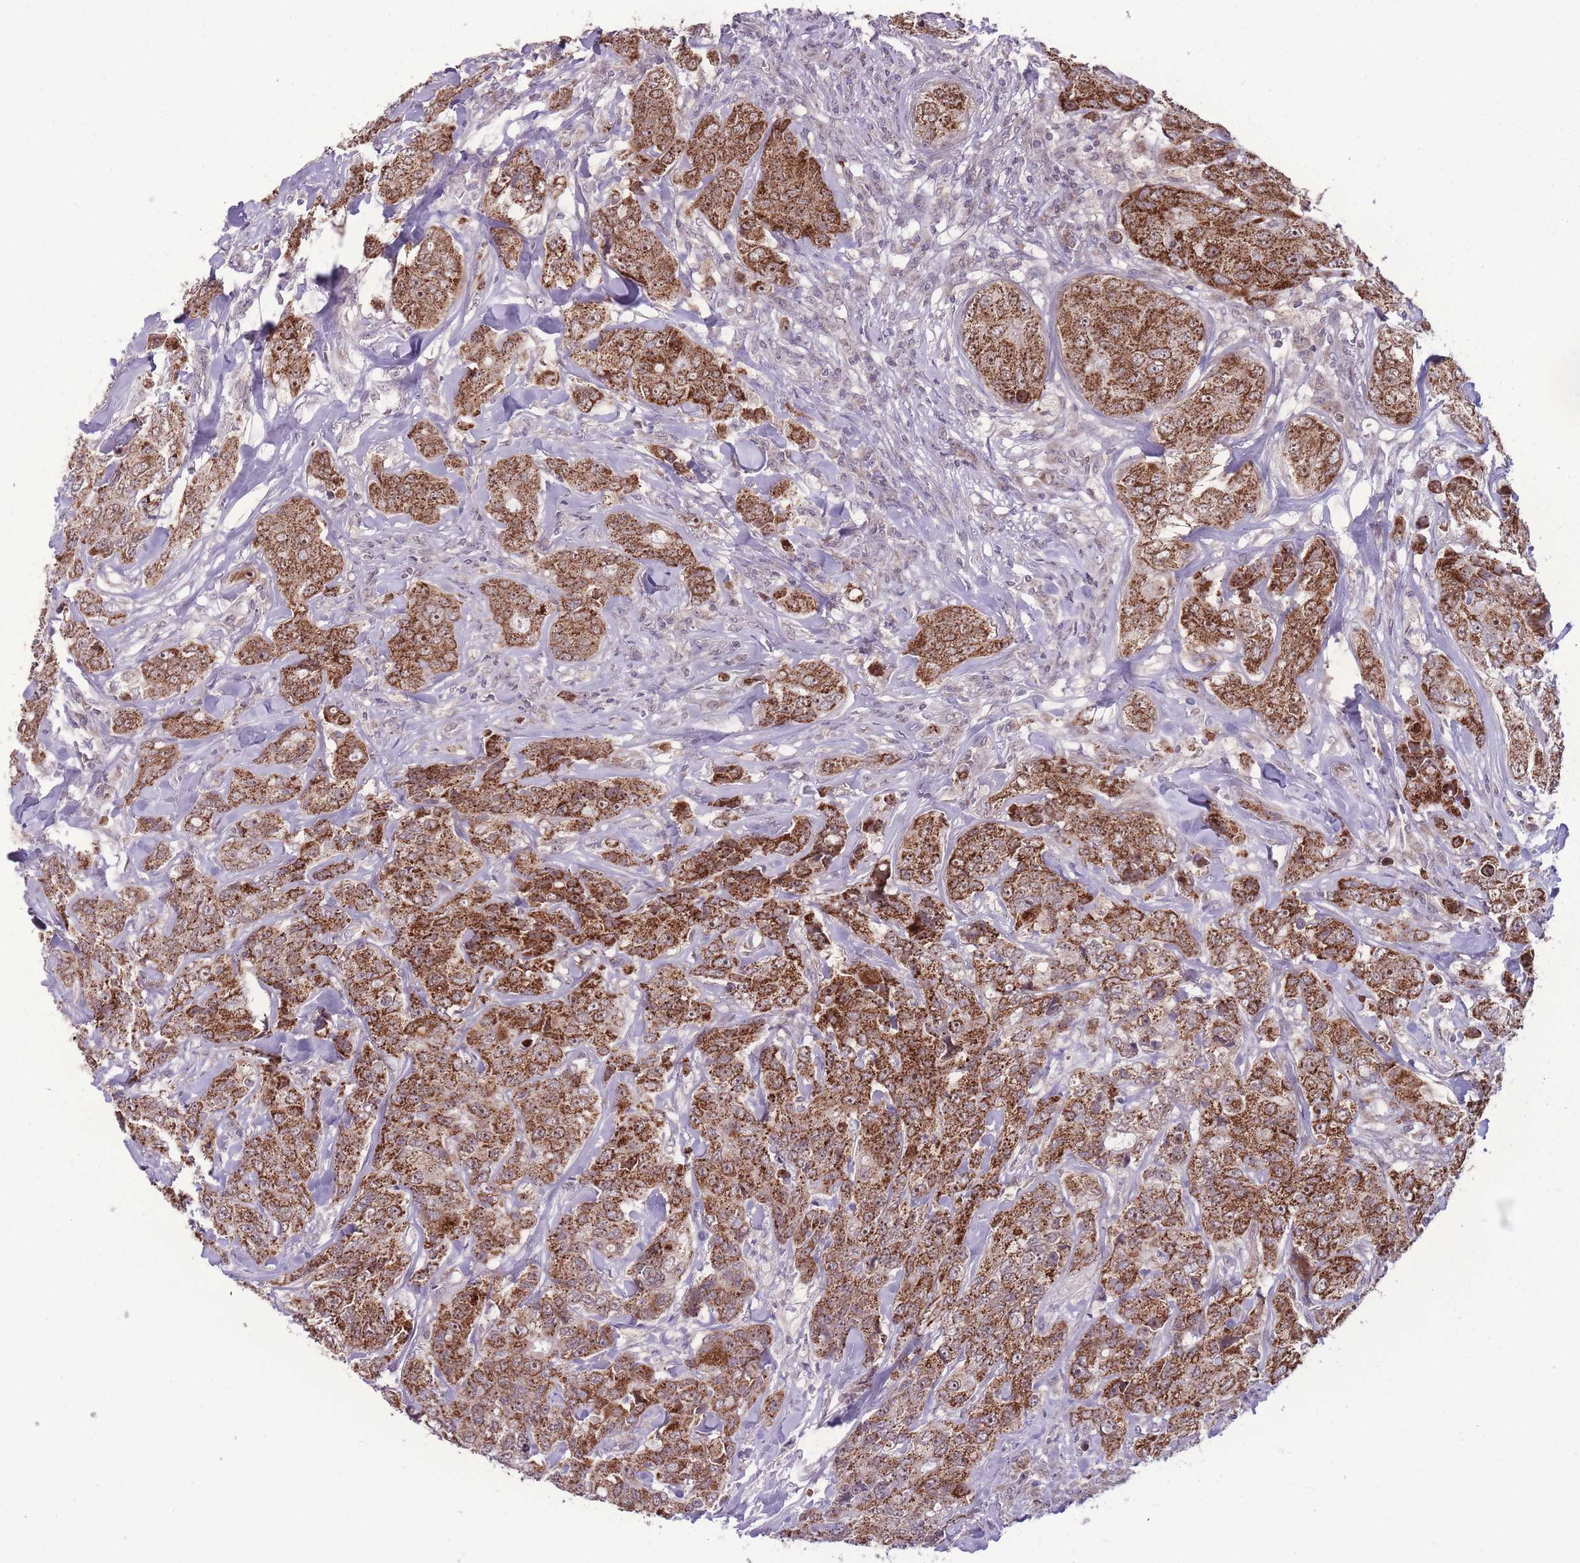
{"staining": {"intensity": "strong", "quantity": ">75%", "location": "cytoplasmic/membranous,nuclear"}, "tissue": "breast cancer", "cell_type": "Tumor cells", "image_type": "cancer", "snomed": [{"axis": "morphology", "description": "Duct carcinoma"}, {"axis": "topography", "description": "Breast"}], "caption": "The micrograph reveals staining of infiltrating ductal carcinoma (breast), revealing strong cytoplasmic/membranous and nuclear protein staining (brown color) within tumor cells.", "gene": "MCIDAS", "patient": {"sex": "female", "age": 43}}